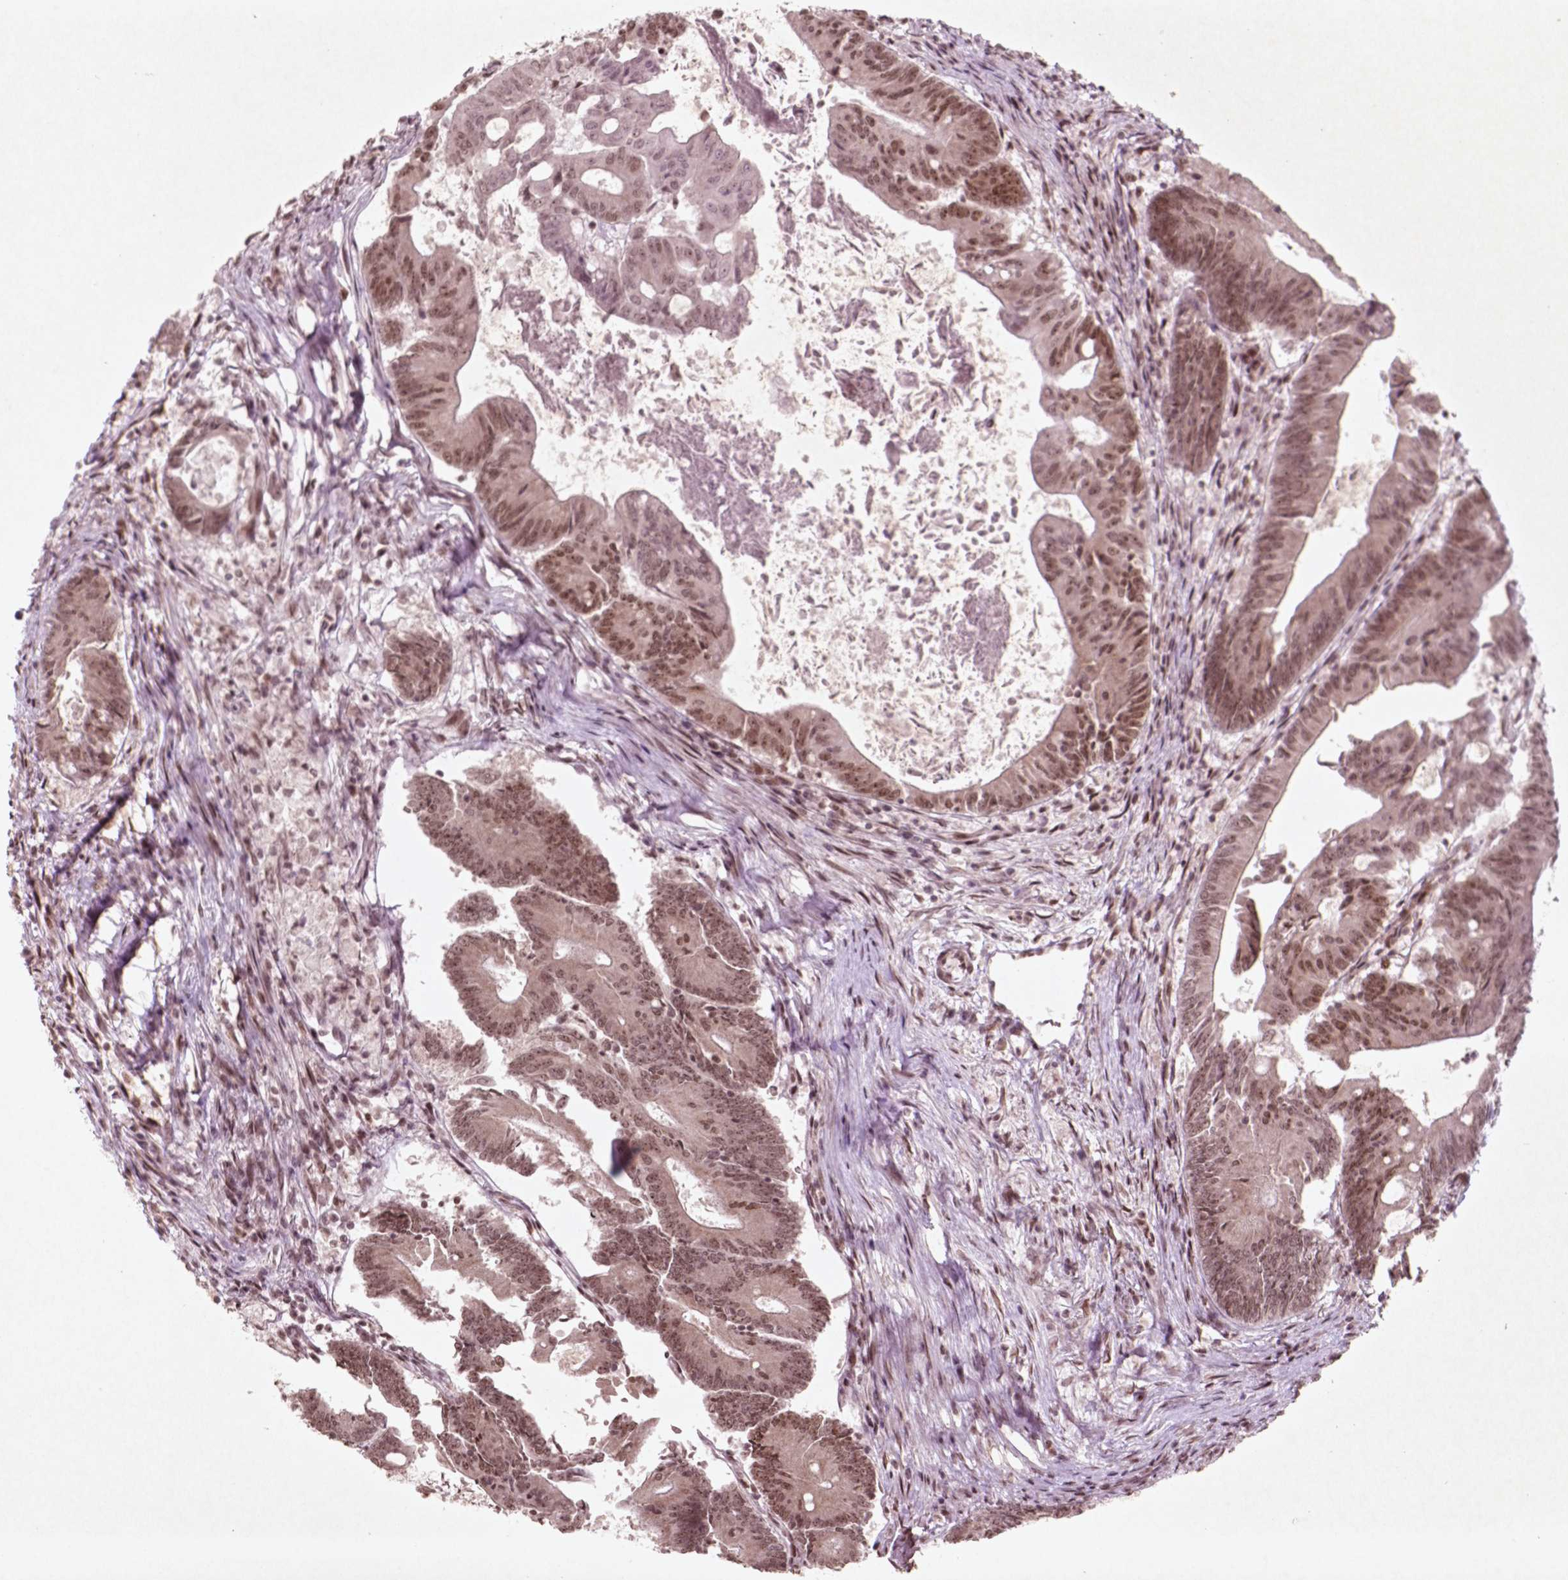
{"staining": {"intensity": "moderate", "quantity": ">75%", "location": "nuclear"}, "tissue": "colorectal cancer", "cell_type": "Tumor cells", "image_type": "cancer", "snomed": [{"axis": "morphology", "description": "Adenocarcinoma, NOS"}, {"axis": "topography", "description": "Colon"}], "caption": "Protein expression analysis of human colorectal adenocarcinoma reveals moderate nuclear staining in about >75% of tumor cells.", "gene": "HMG20B", "patient": {"sex": "female", "age": 70}}